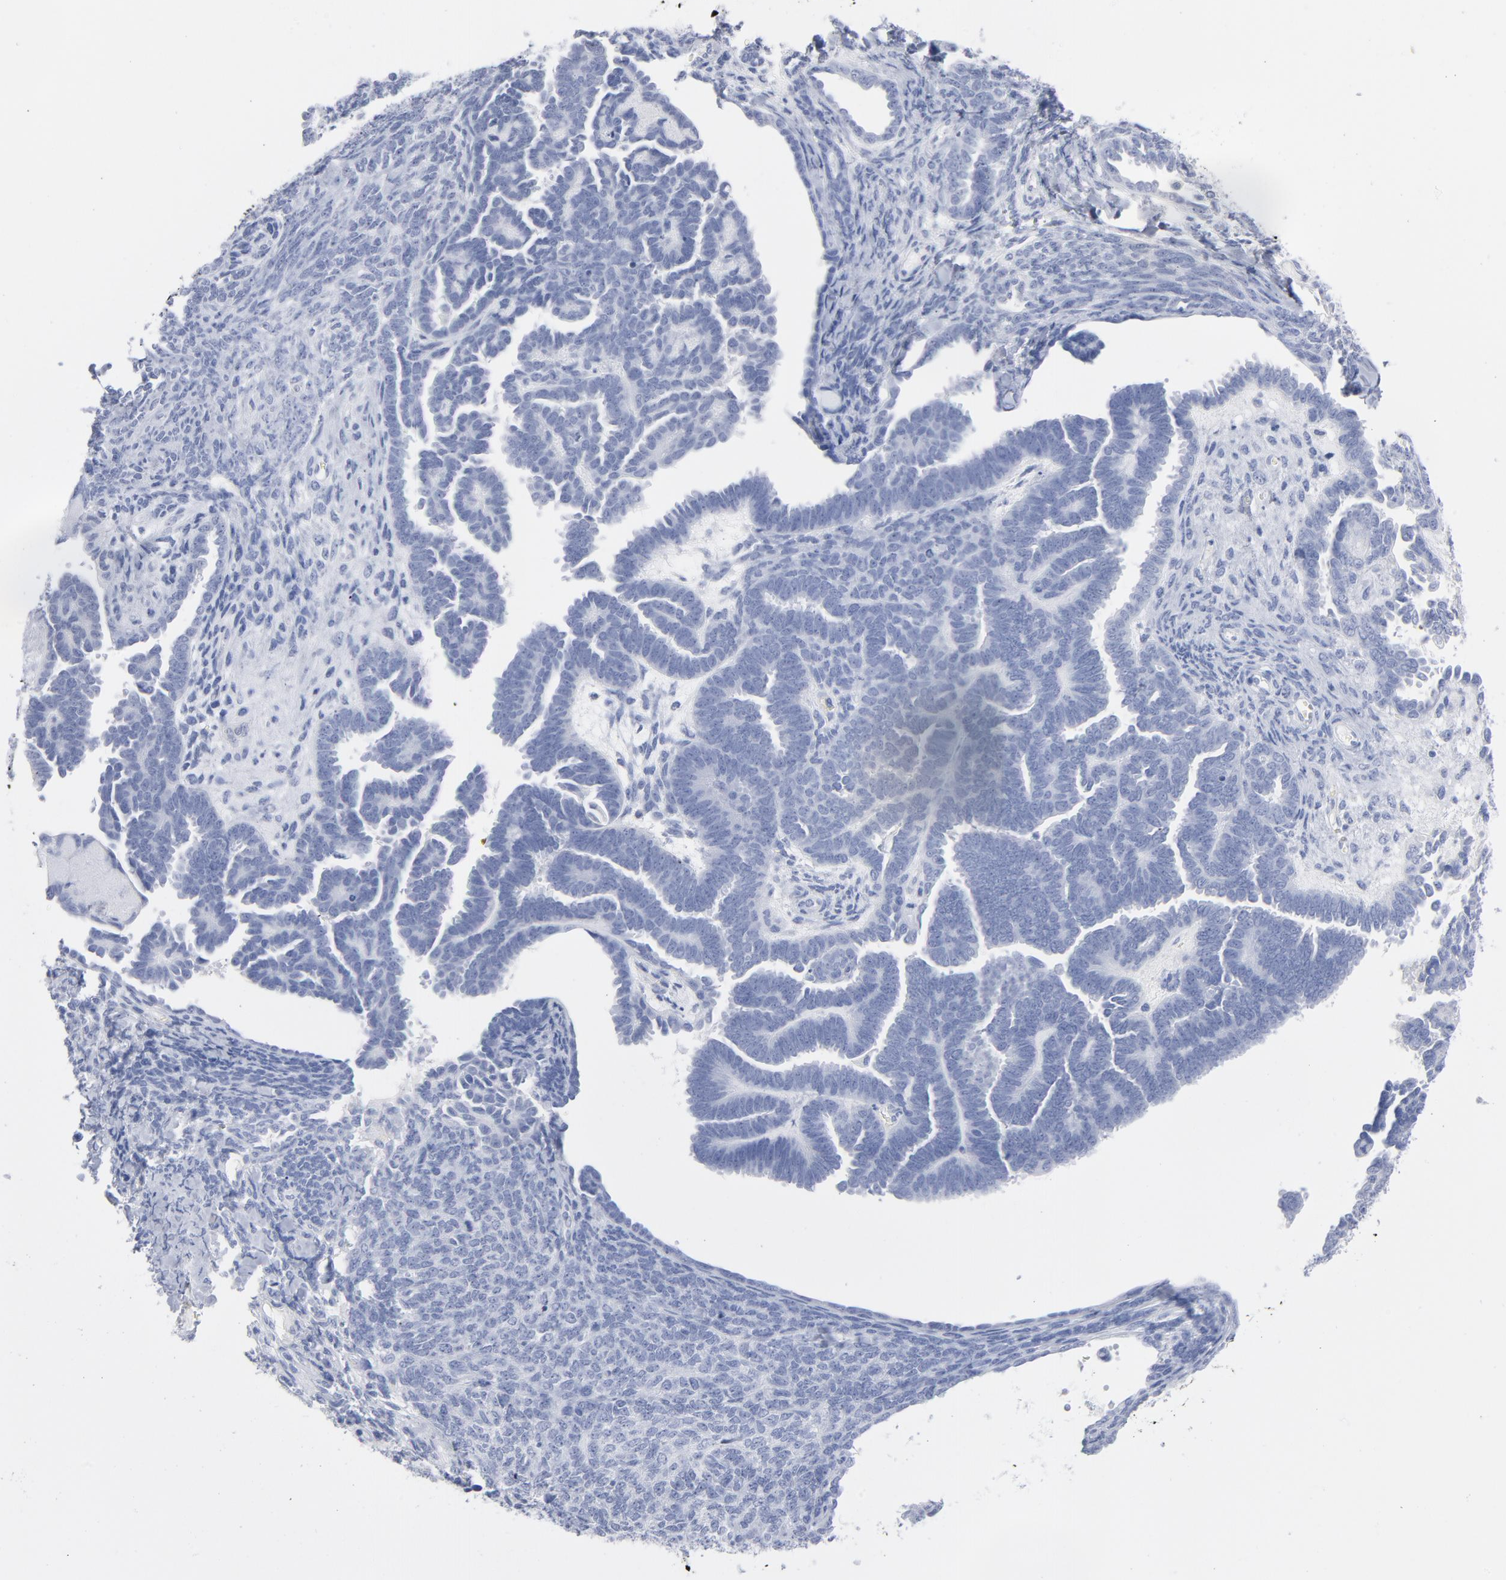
{"staining": {"intensity": "negative", "quantity": "none", "location": "none"}, "tissue": "endometrial cancer", "cell_type": "Tumor cells", "image_type": "cancer", "snomed": [{"axis": "morphology", "description": "Neoplasm, malignant, NOS"}, {"axis": "topography", "description": "Endometrium"}], "caption": "Immunohistochemistry of human endometrial cancer (neoplasm (malignant)) demonstrates no staining in tumor cells.", "gene": "P2RY8", "patient": {"sex": "female", "age": 74}}